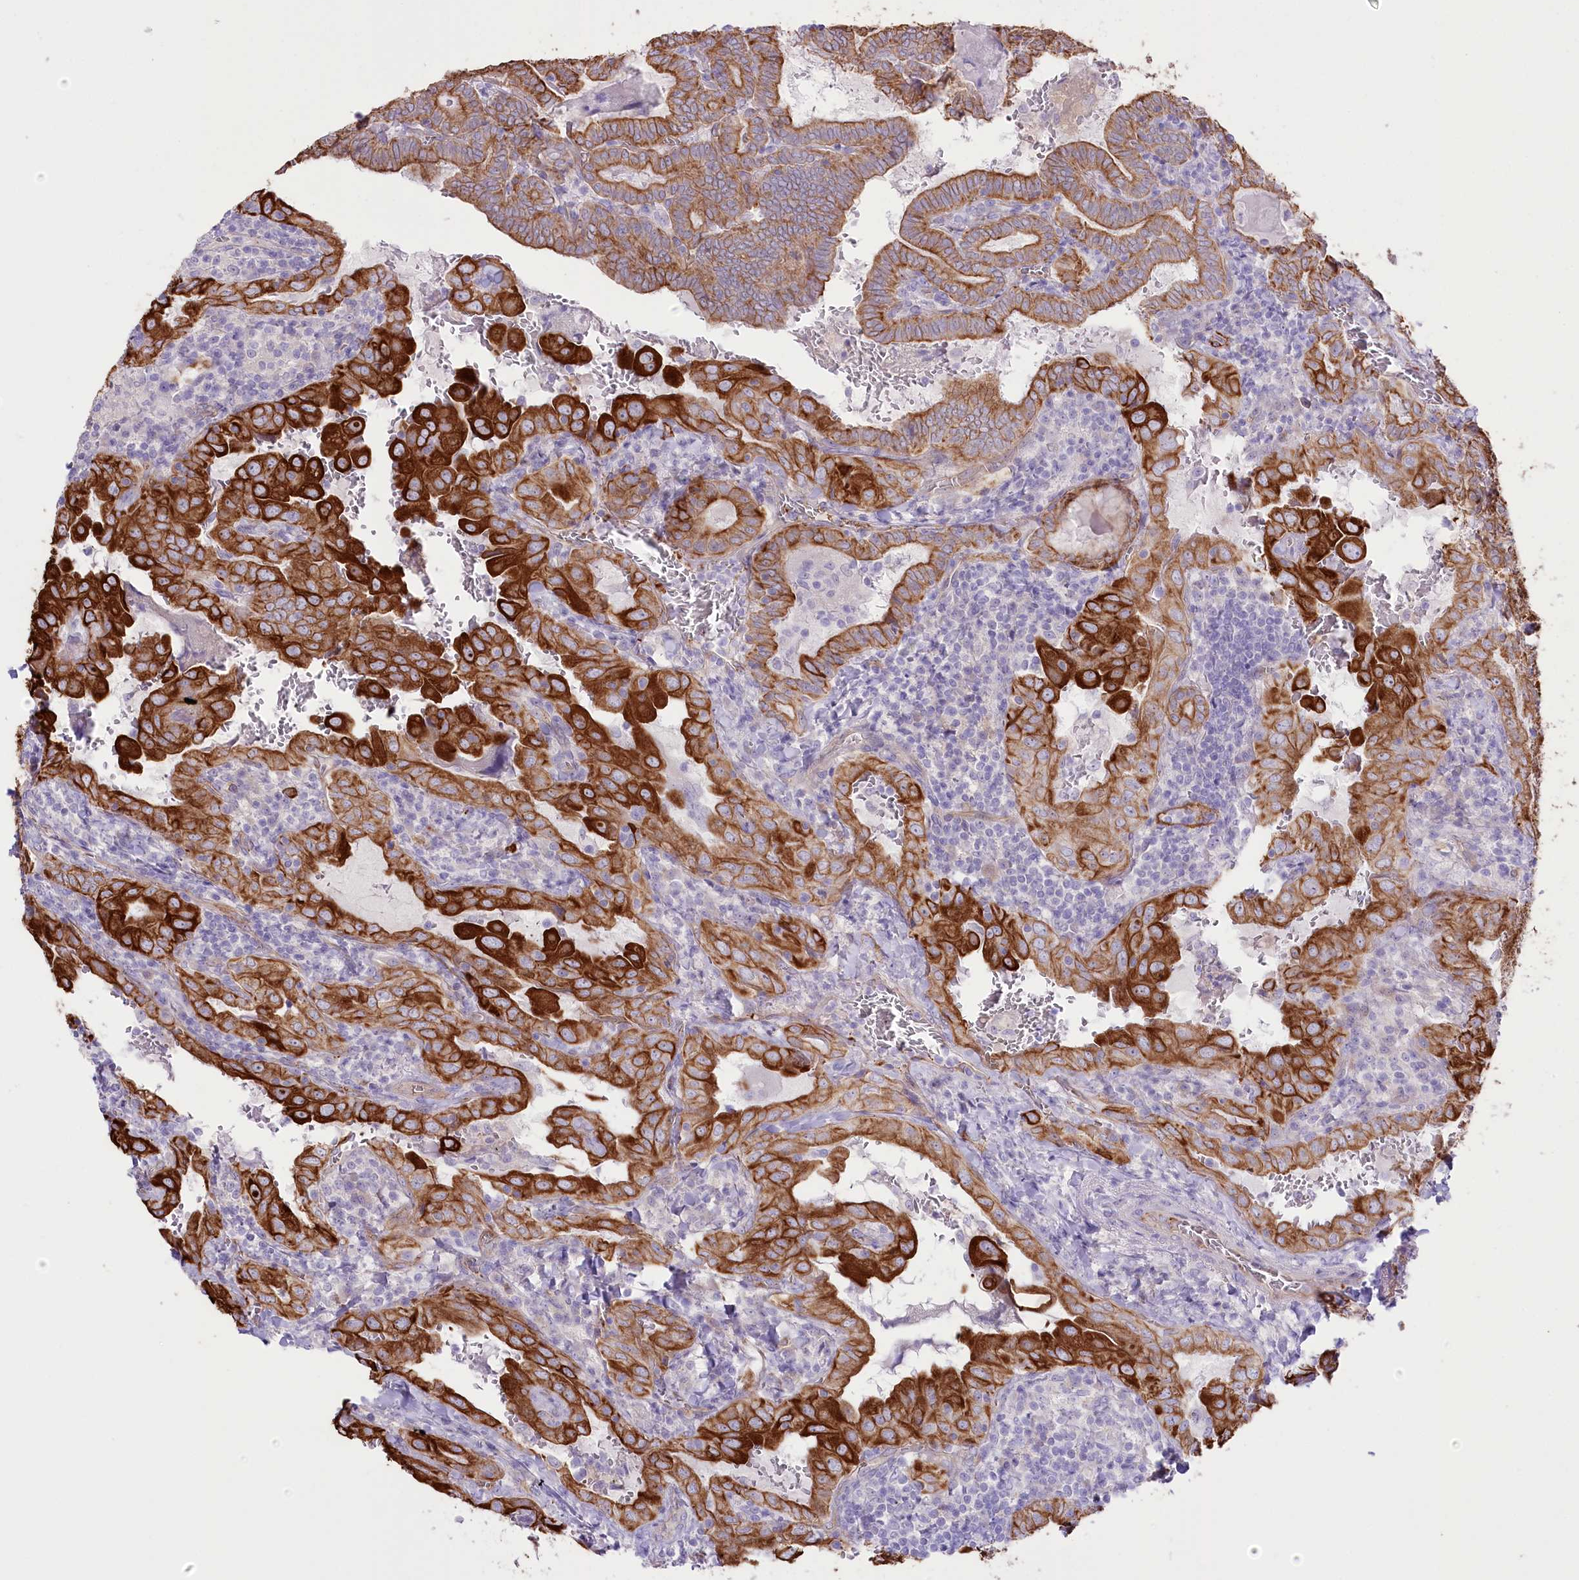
{"staining": {"intensity": "strong", "quantity": ">75%", "location": "cytoplasmic/membranous"}, "tissue": "thyroid cancer", "cell_type": "Tumor cells", "image_type": "cancer", "snomed": [{"axis": "morphology", "description": "Papillary adenocarcinoma, NOS"}, {"axis": "topography", "description": "Thyroid gland"}], "caption": "Immunohistochemistry histopathology image of thyroid cancer (papillary adenocarcinoma) stained for a protein (brown), which demonstrates high levels of strong cytoplasmic/membranous positivity in about >75% of tumor cells.", "gene": "SLC39A10", "patient": {"sex": "female", "age": 72}}